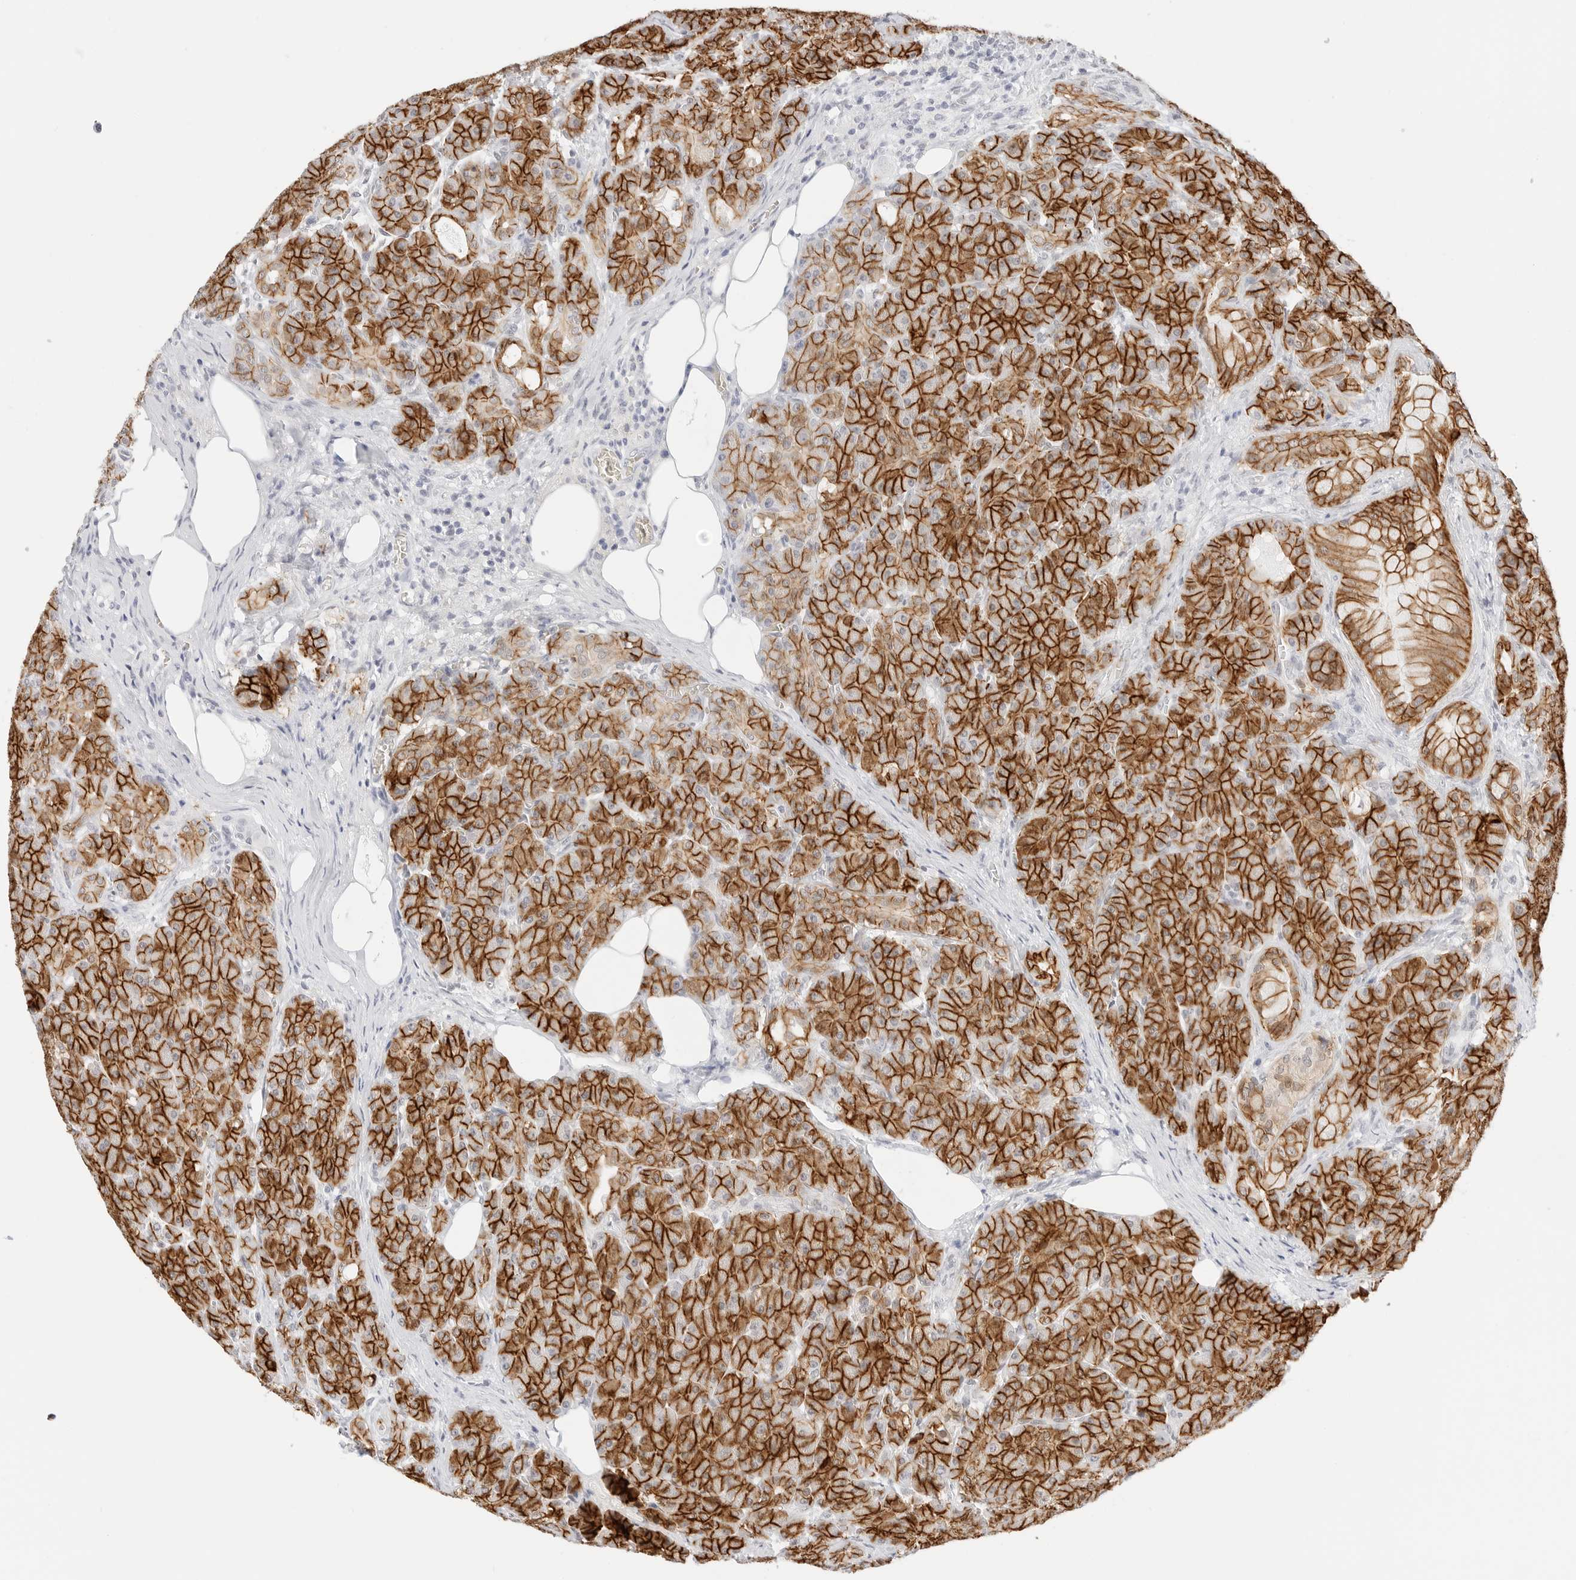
{"staining": {"intensity": "strong", "quantity": ">75%", "location": "cytoplasmic/membranous"}, "tissue": "pancreas", "cell_type": "Exocrine glandular cells", "image_type": "normal", "snomed": [{"axis": "morphology", "description": "Normal tissue, NOS"}, {"axis": "topography", "description": "Pancreas"}], "caption": "Immunohistochemistry (IHC) micrograph of benign human pancreas stained for a protein (brown), which demonstrates high levels of strong cytoplasmic/membranous staining in about >75% of exocrine glandular cells.", "gene": "CDH1", "patient": {"sex": "male", "age": 63}}